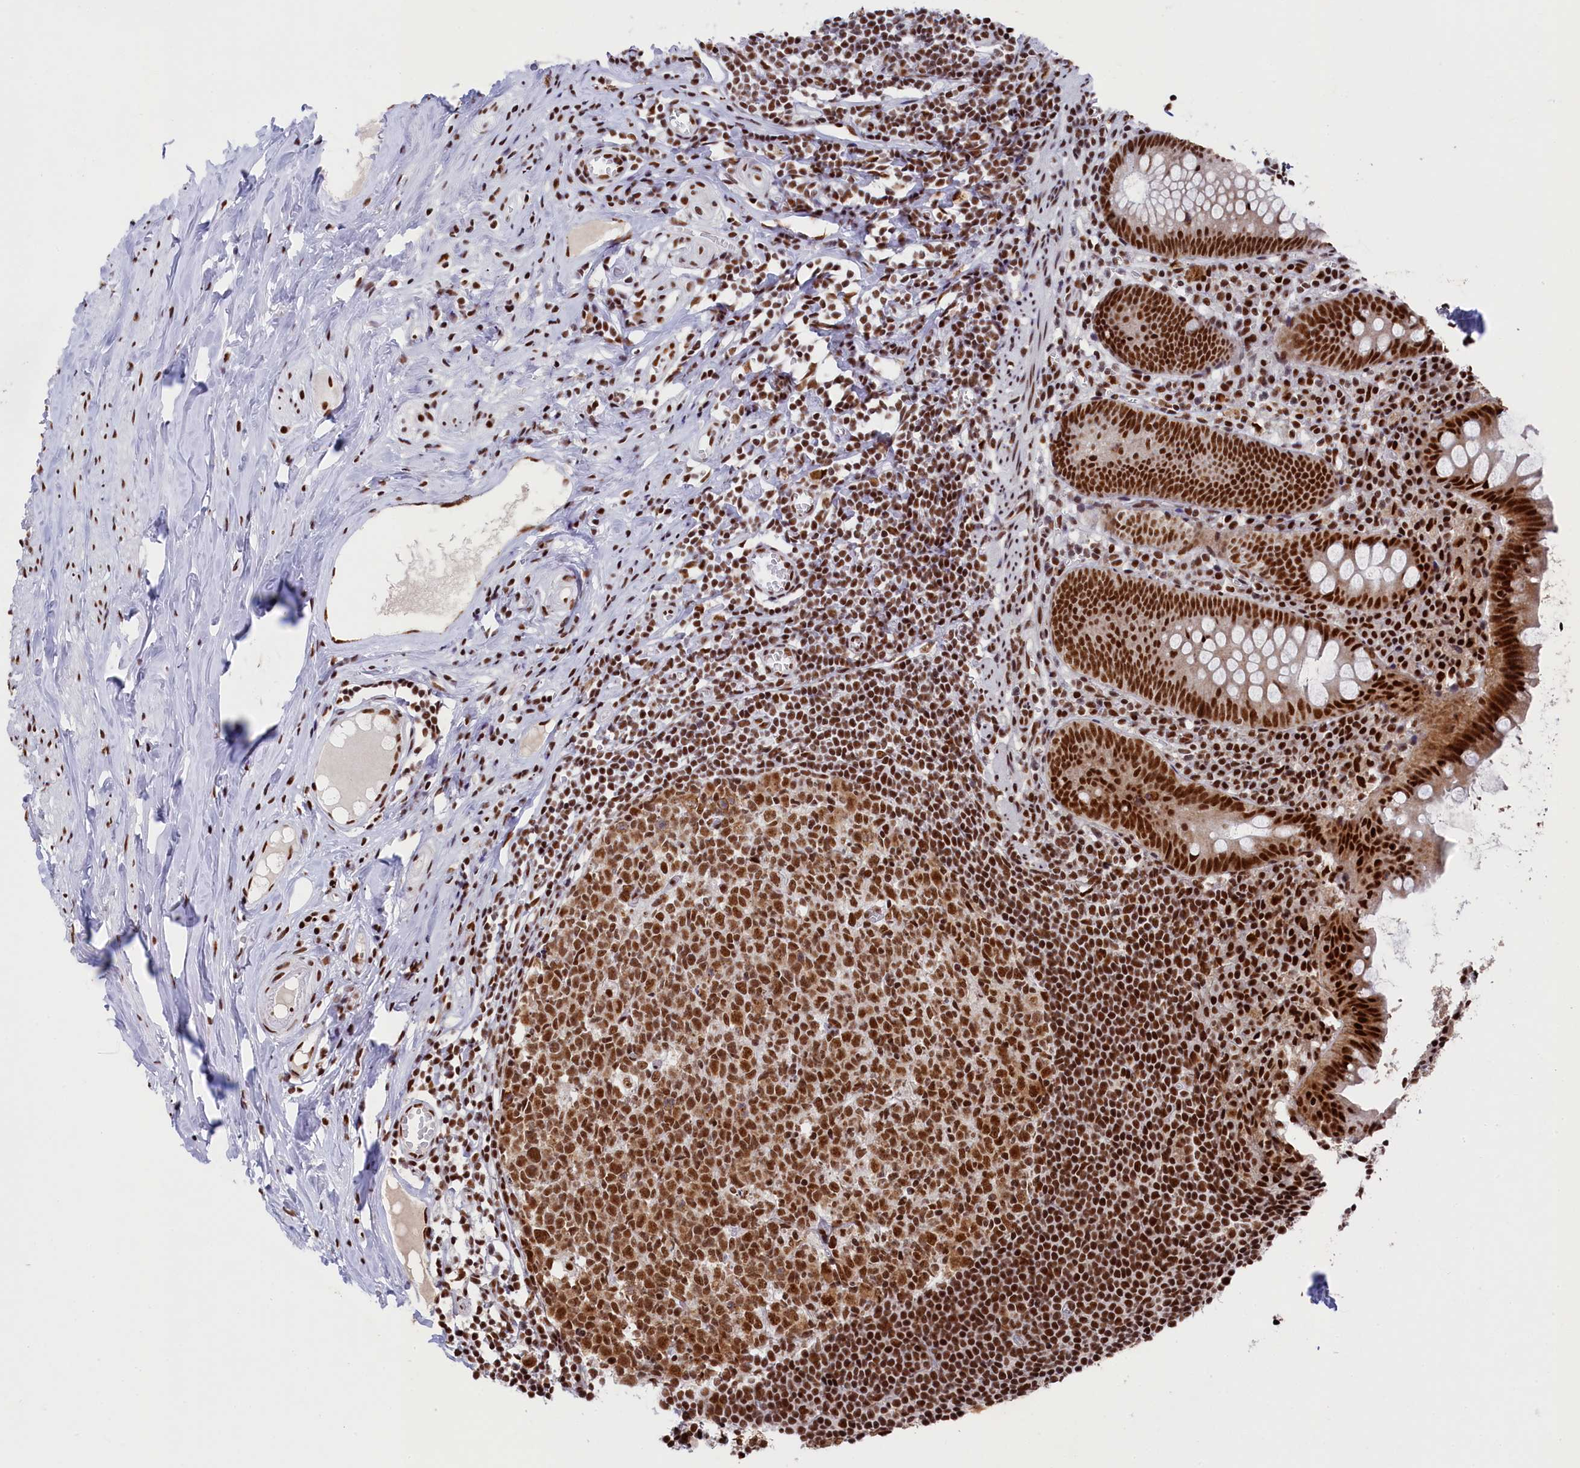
{"staining": {"intensity": "strong", "quantity": ">75%", "location": "nuclear"}, "tissue": "appendix", "cell_type": "Glandular cells", "image_type": "normal", "snomed": [{"axis": "morphology", "description": "Normal tissue, NOS"}, {"axis": "topography", "description": "Appendix"}], "caption": "Glandular cells demonstrate strong nuclear staining in approximately >75% of cells in unremarkable appendix.", "gene": "PRPF31", "patient": {"sex": "female", "age": 51}}